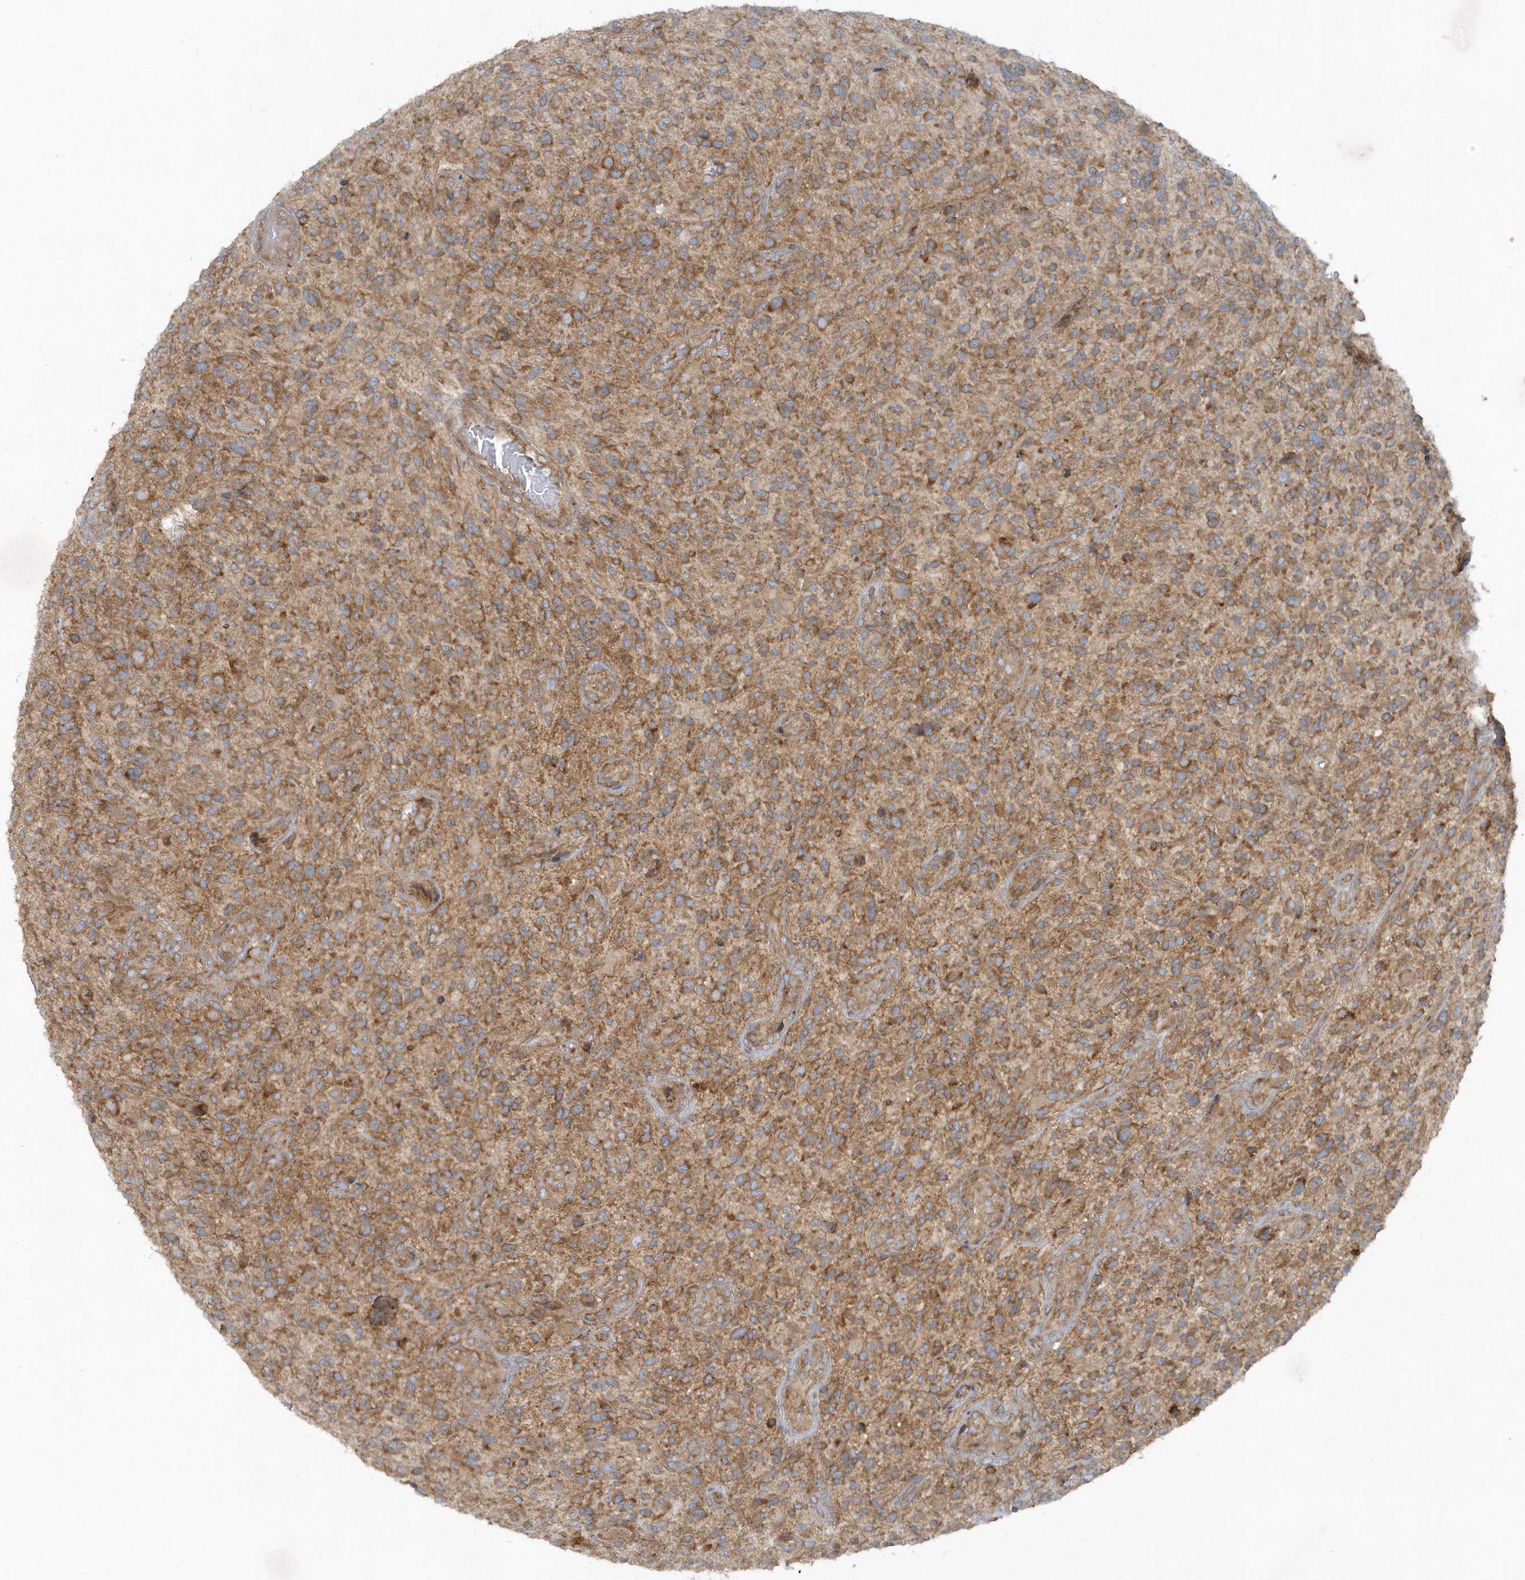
{"staining": {"intensity": "moderate", "quantity": ">75%", "location": "cytoplasmic/membranous"}, "tissue": "glioma", "cell_type": "Tumor cells", "image_type": "cancer", "snomed": [{"axis": "morphology", "description": "Glioma, malignant, High grade"}, {"axis": "topography", "description": "Brain"}], "caption": "Human glioma stained for a protein (brown) exhibits moderate cytoplasmic/membranous positive expression in approximately >75% of tumor cells.", "gene": "CNOT10", "patient": {"sex": "male", "age": 47}}